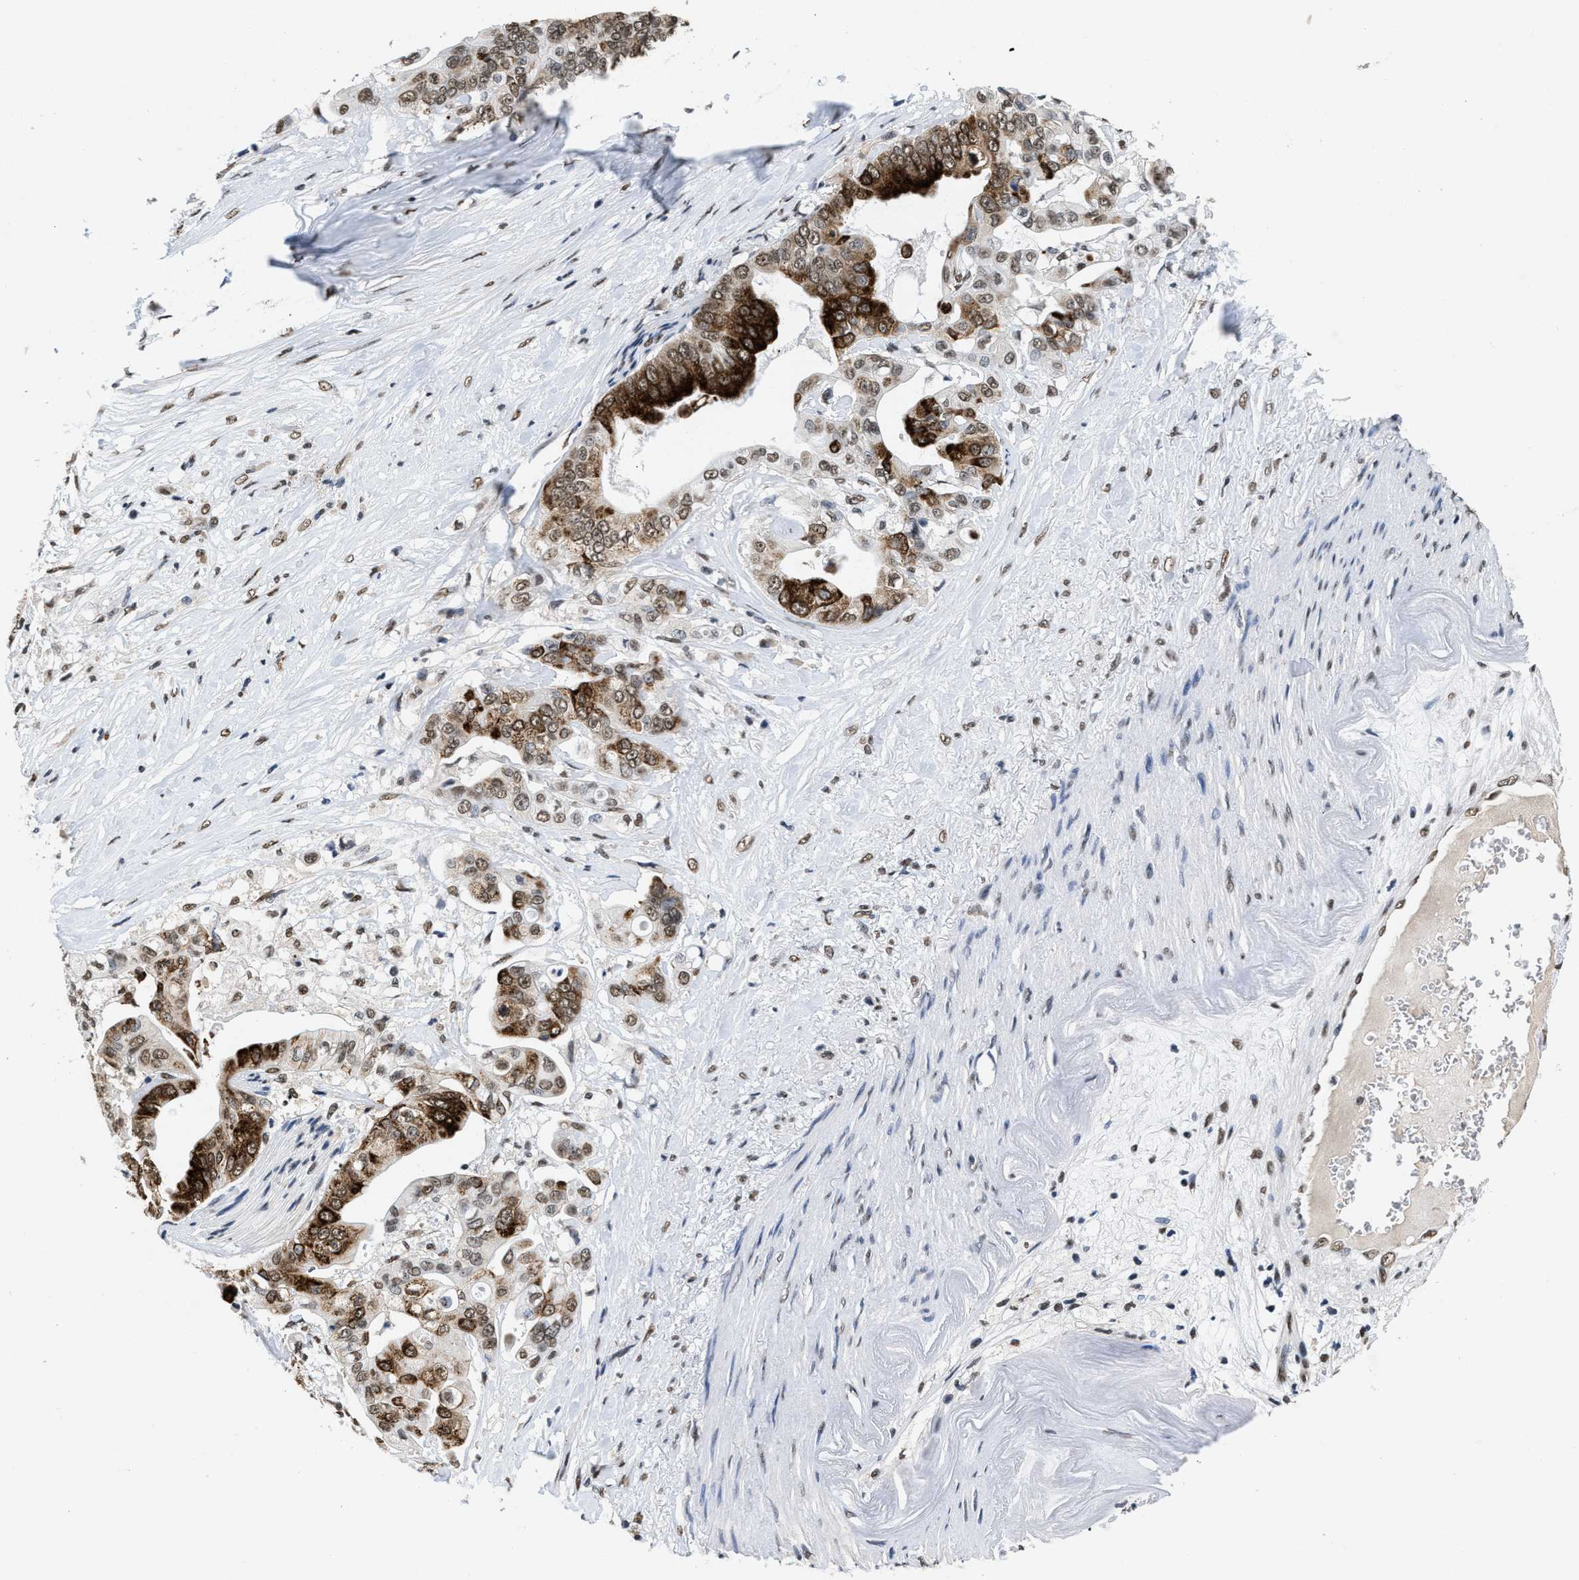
{"staining": {"intensity": "strong", "quantity": ">75%", "location": "cytoplasmic/membranous,nuclear"}, "tissue": "pancreatic cancer", "cell_type": "Tumor cells", "image_type": "cancer", "snomed": [{"axis": "morphology", "description": "Adenocarcinoma, NOS"}, {"axis": "topography", "description": "Pancreas"}], "caption": "IHC image of pancreatic cancer (adenocarcinoma) stained for a protein (brown), which demonstrates high levels of strong cytoplasmic/membranous and nuclear expression in approximately >75% of tumor cells.", "gene": "SUPT16H", "patient": {"sex": "female", "age": 75}}